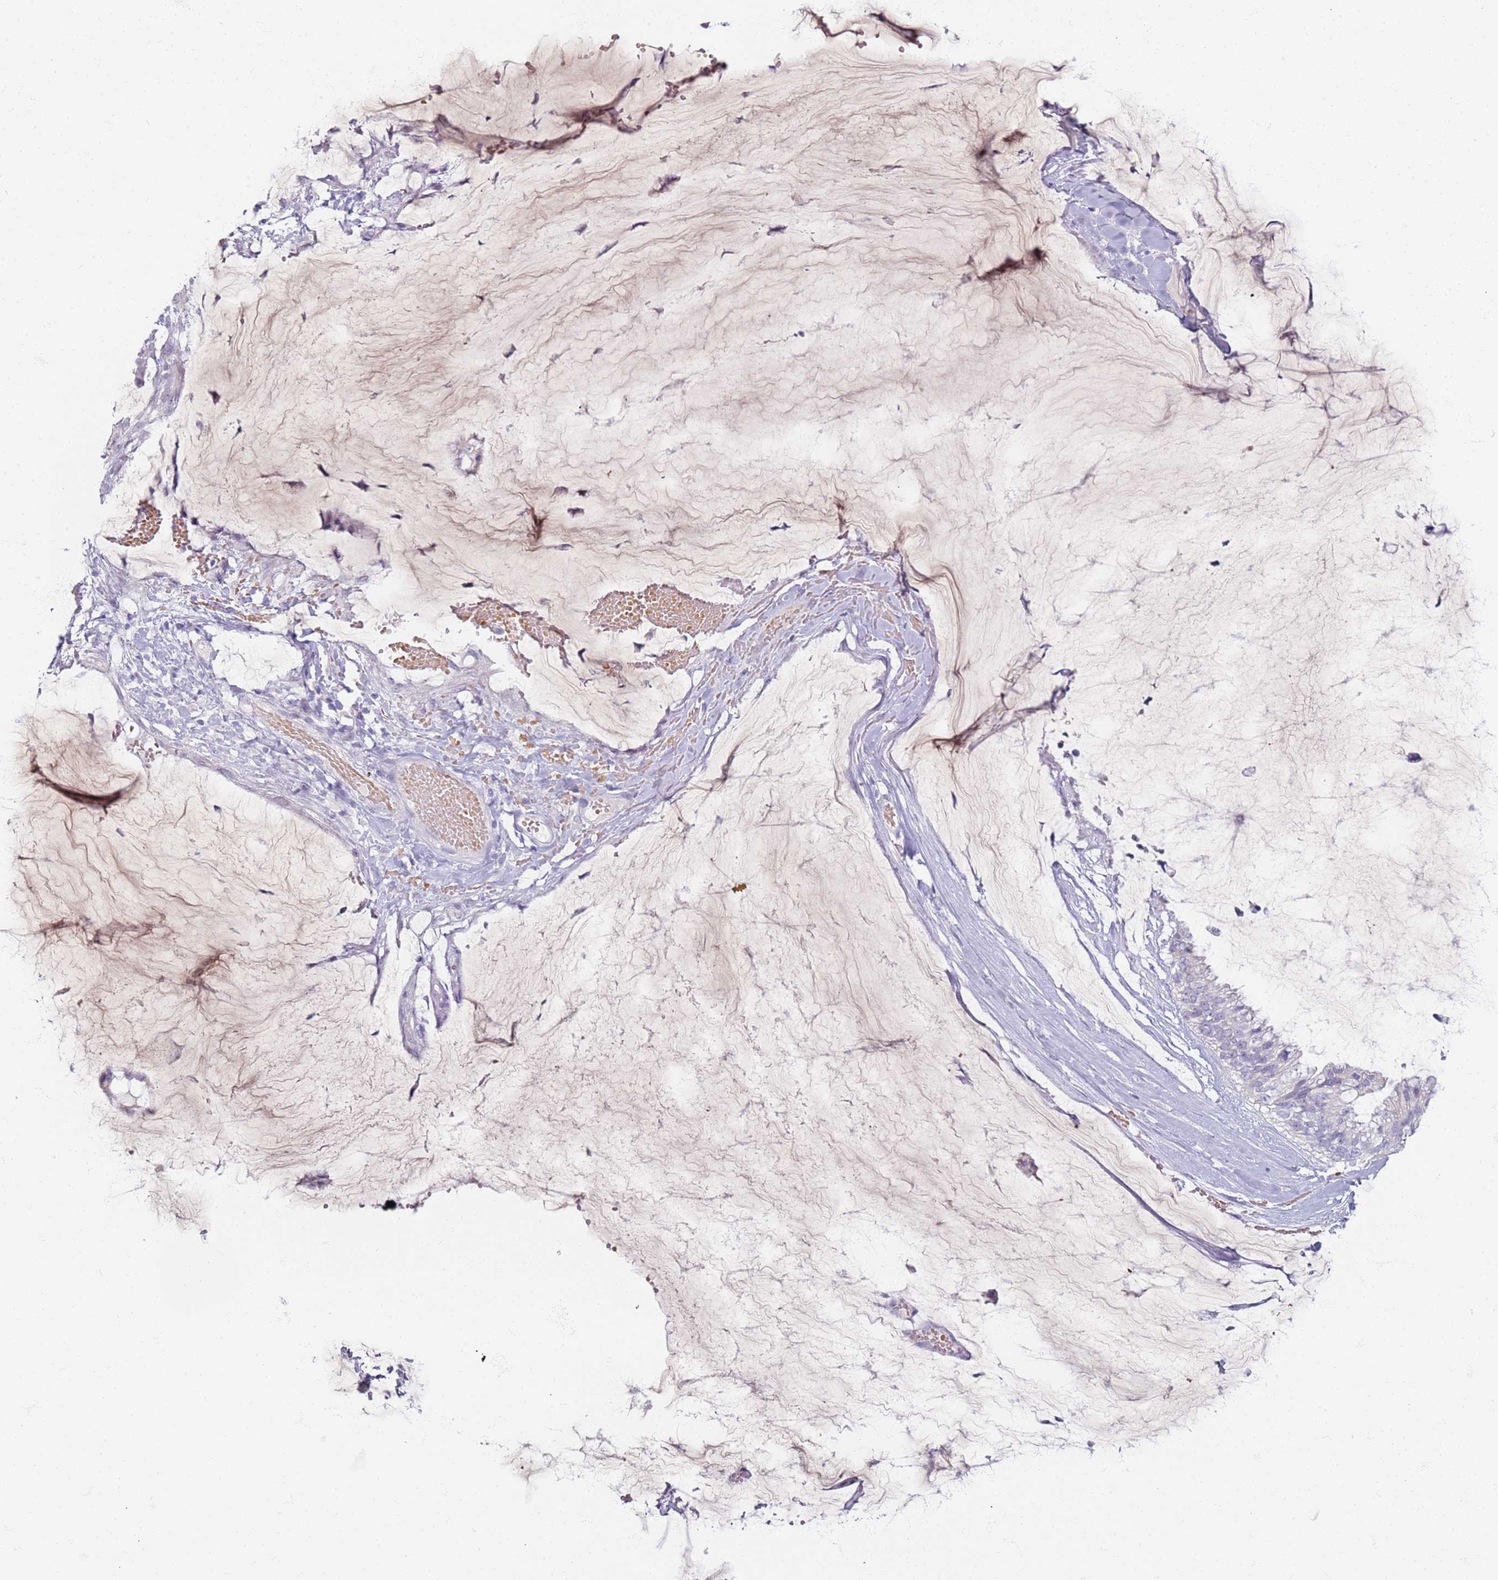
{"staining": {"intensity": "negative", "quantity": "none", "location": "none"}, "tissue": "ovarian cancer", "cell_type": "Tumor cells", "image_type": "cancer", "snomed": [{"axis": "morphology", "description": "Cystadenocarcinoma, mucinous, NOS"}, {"axis": "topography", "description": "Ovary"}], "caption": "A micrograph of human ovarian cancer (mucinous cystadenocarcinoma) is negative for staining in tumor cells.", "gene": "CD40LG", "patient": {"sex": "female", "age": 39}}